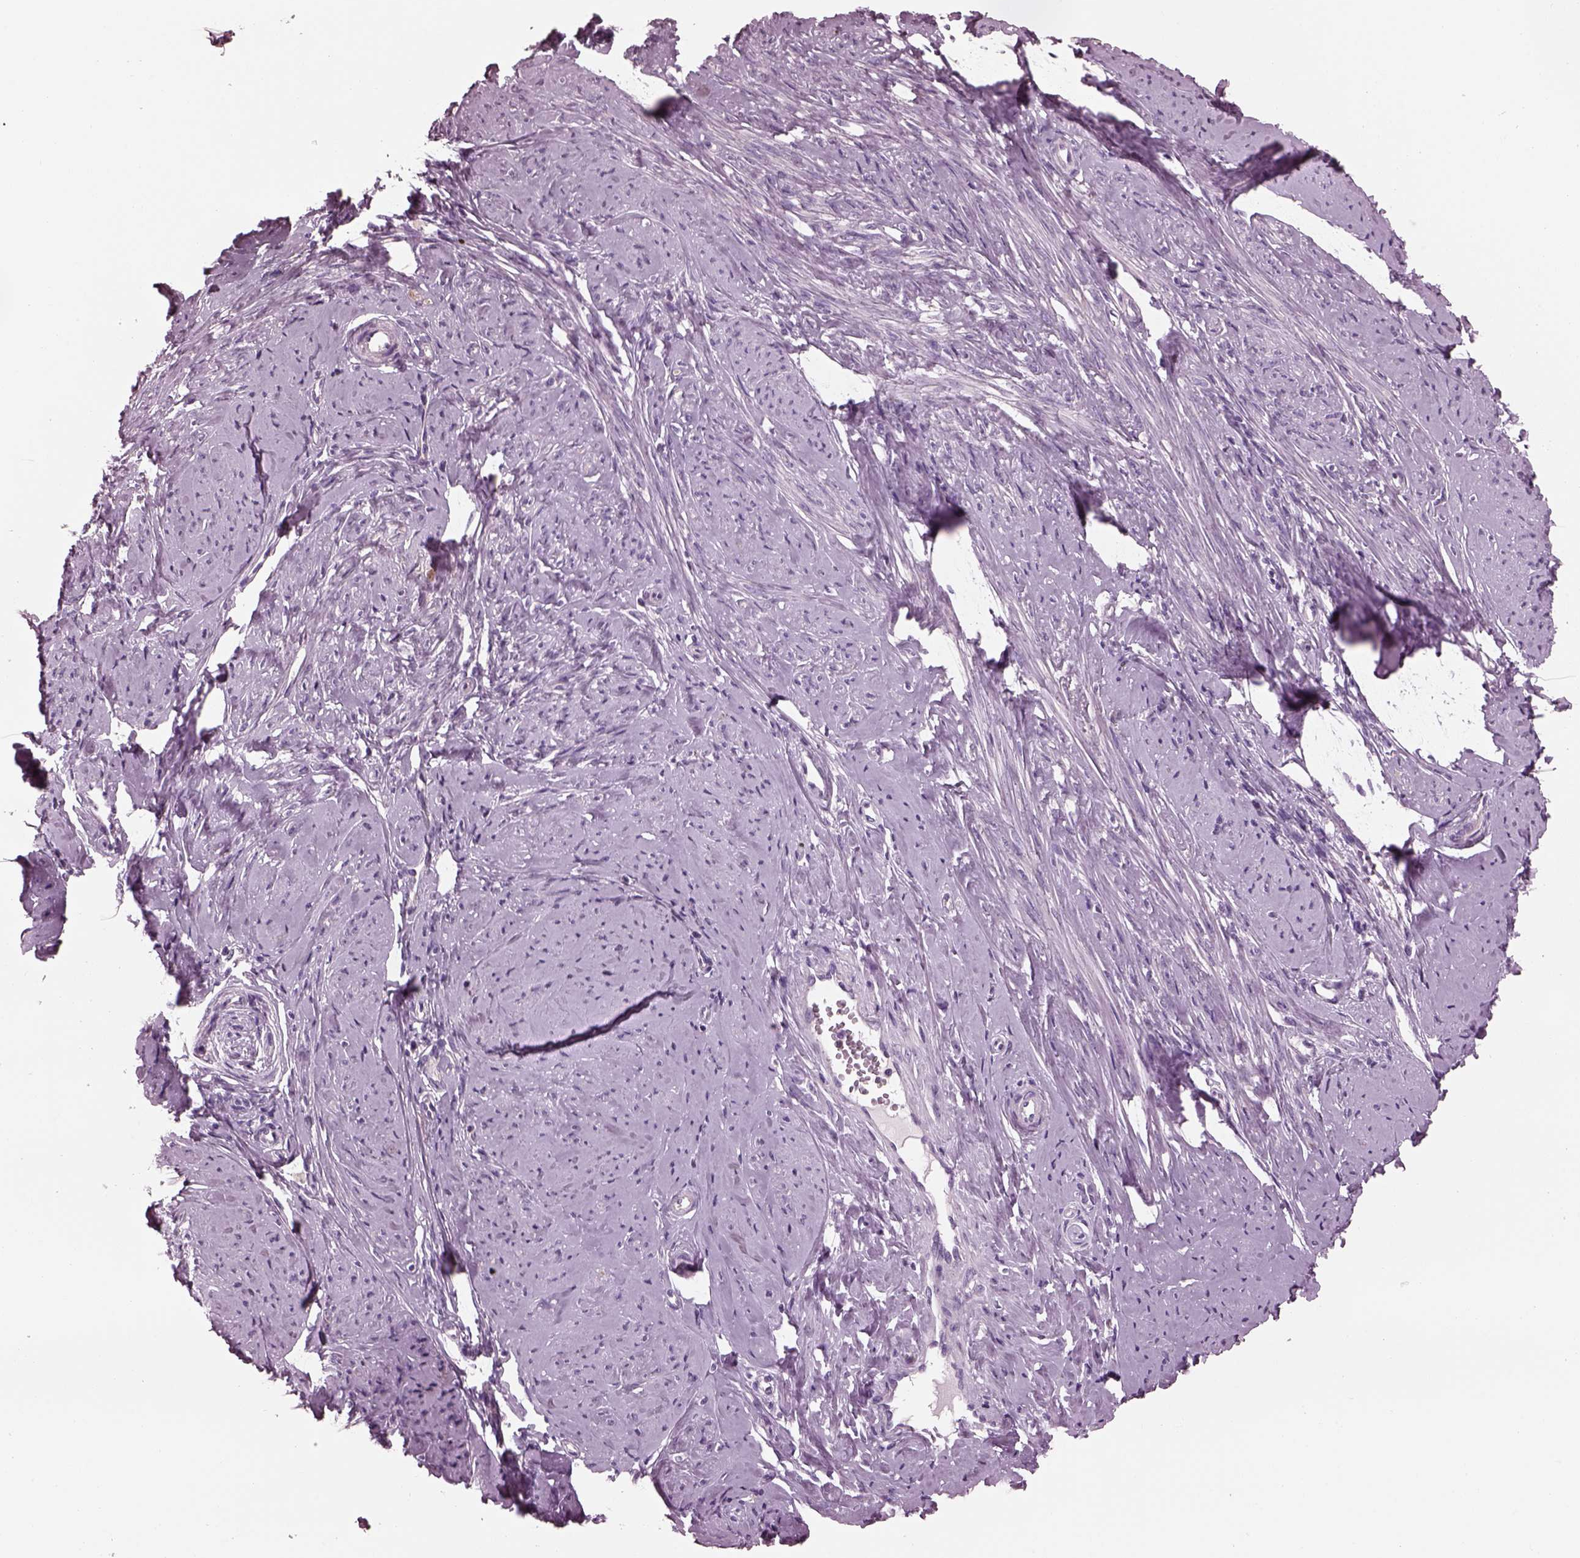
{"staining": {"intensity": "negative", "quantity": "none", "location": "none"}, "tissue": "smooth muscle", "cell_type": "Smooth muscle cells", "image_type": "normal", "snomed": [{"axis": "morphology", "description": "Normal tissue, NOS"}, {"axis": "topography", "description": "Smooth muscle"}], "caption": "Histopathology image shows no significant protein staining in smooth muscle cells of unremarkable smooth muscle.", "gene": "AP4M1", "patient": {"sex": "female", "age": 48}}